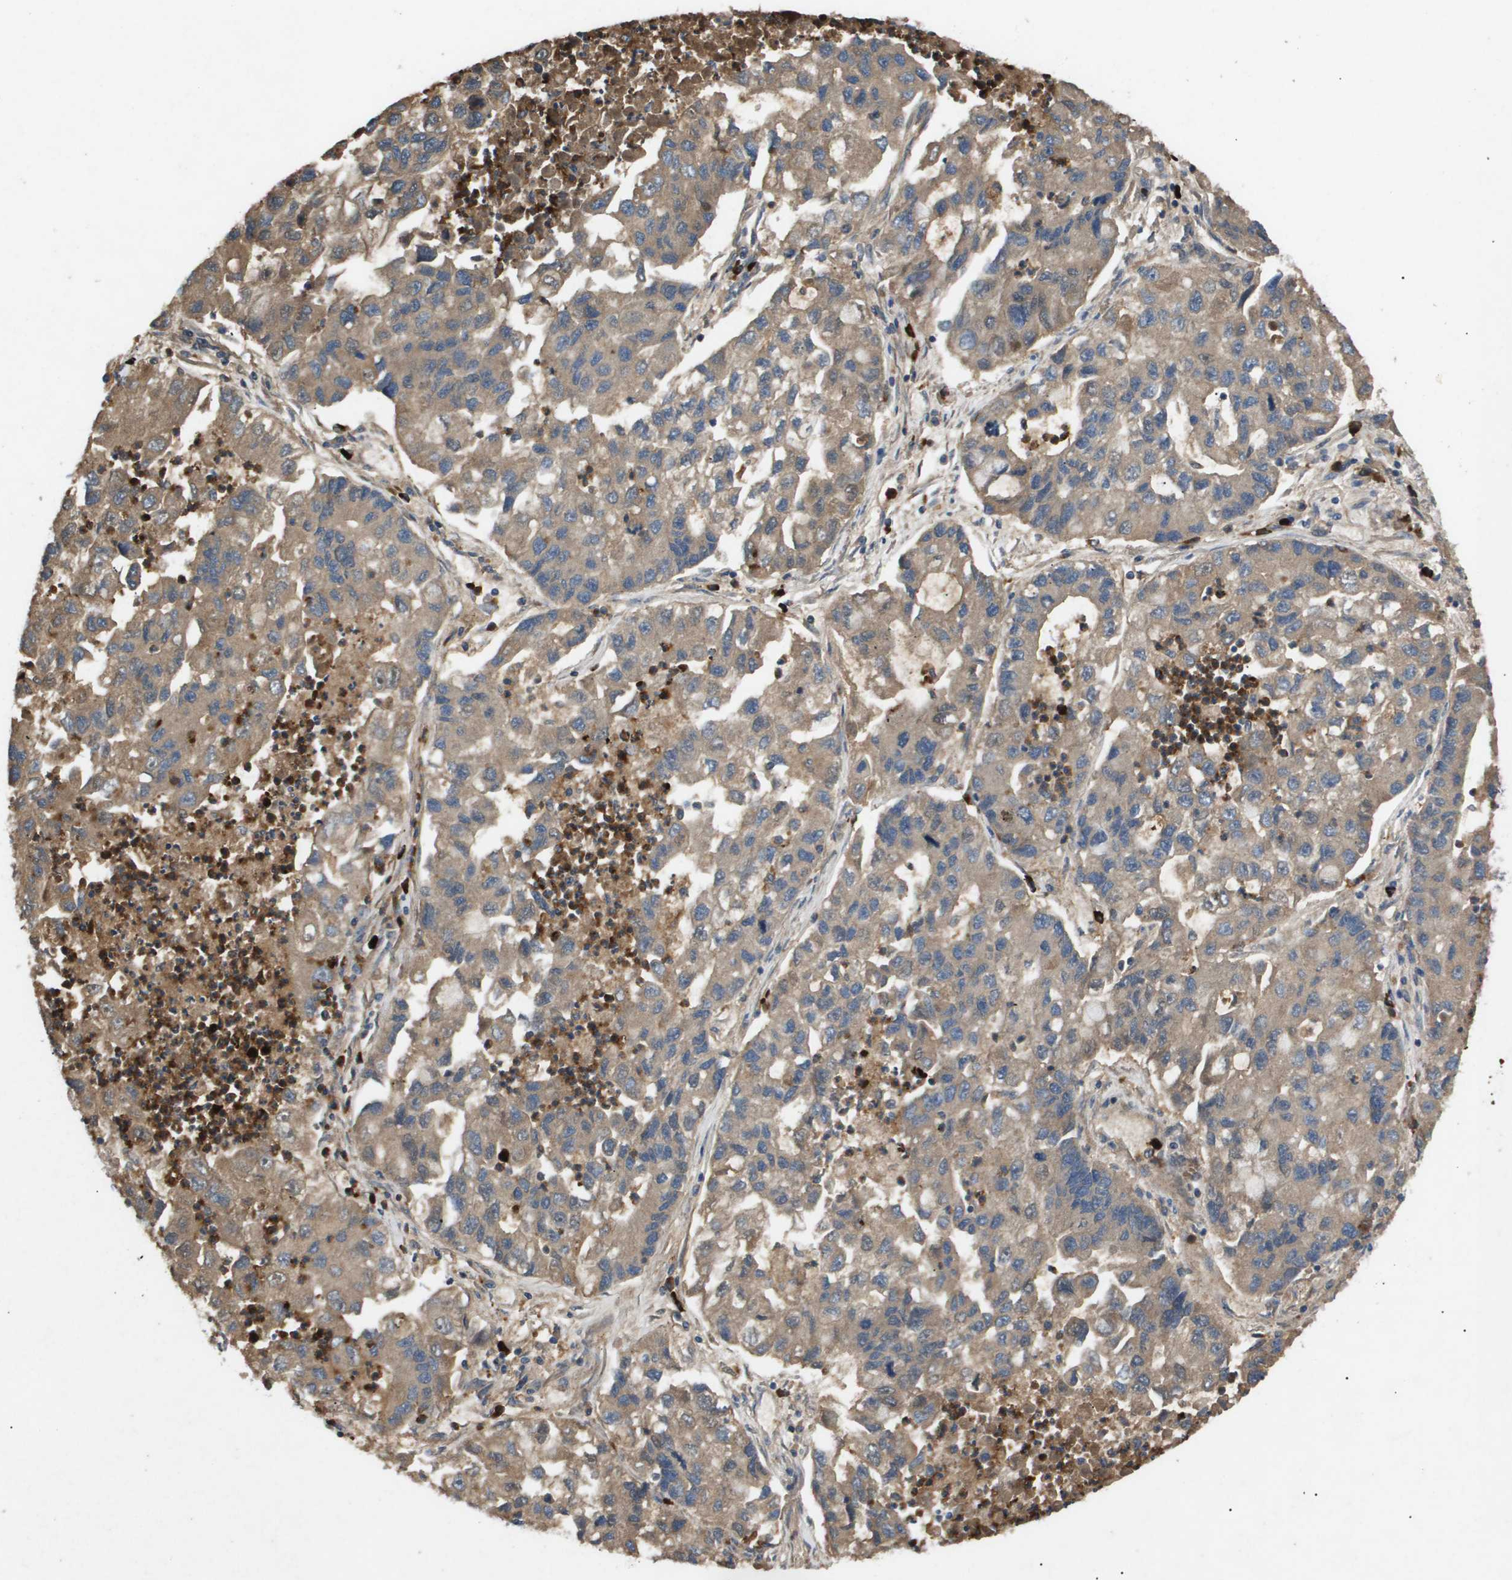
{"staining": {"intensity": "weak", "quantity": ">75%", "location": "cytoplasmic/membranous"}, "tissue": "lung cancer", "cell_type": "Tumor cells", "image_type": "cancer", "snomed": [{"axis": "morphology", "description": "Adenocarcinoma, NOS"}, {"axis": "topography", "description": "Lung"}], "caption": "Lung cancer stained for a protein exhibits weak cytoplasmic/membranous positivity in tumor cells. The protein of interest is stained brown, and the nuclei are stained in blue (DAB (3,3'-diaminobenzidine) IHC with brightfield microscopy, high magnification).", "gene": "ERG", "patient": {"sex": "female", "age": 51}}